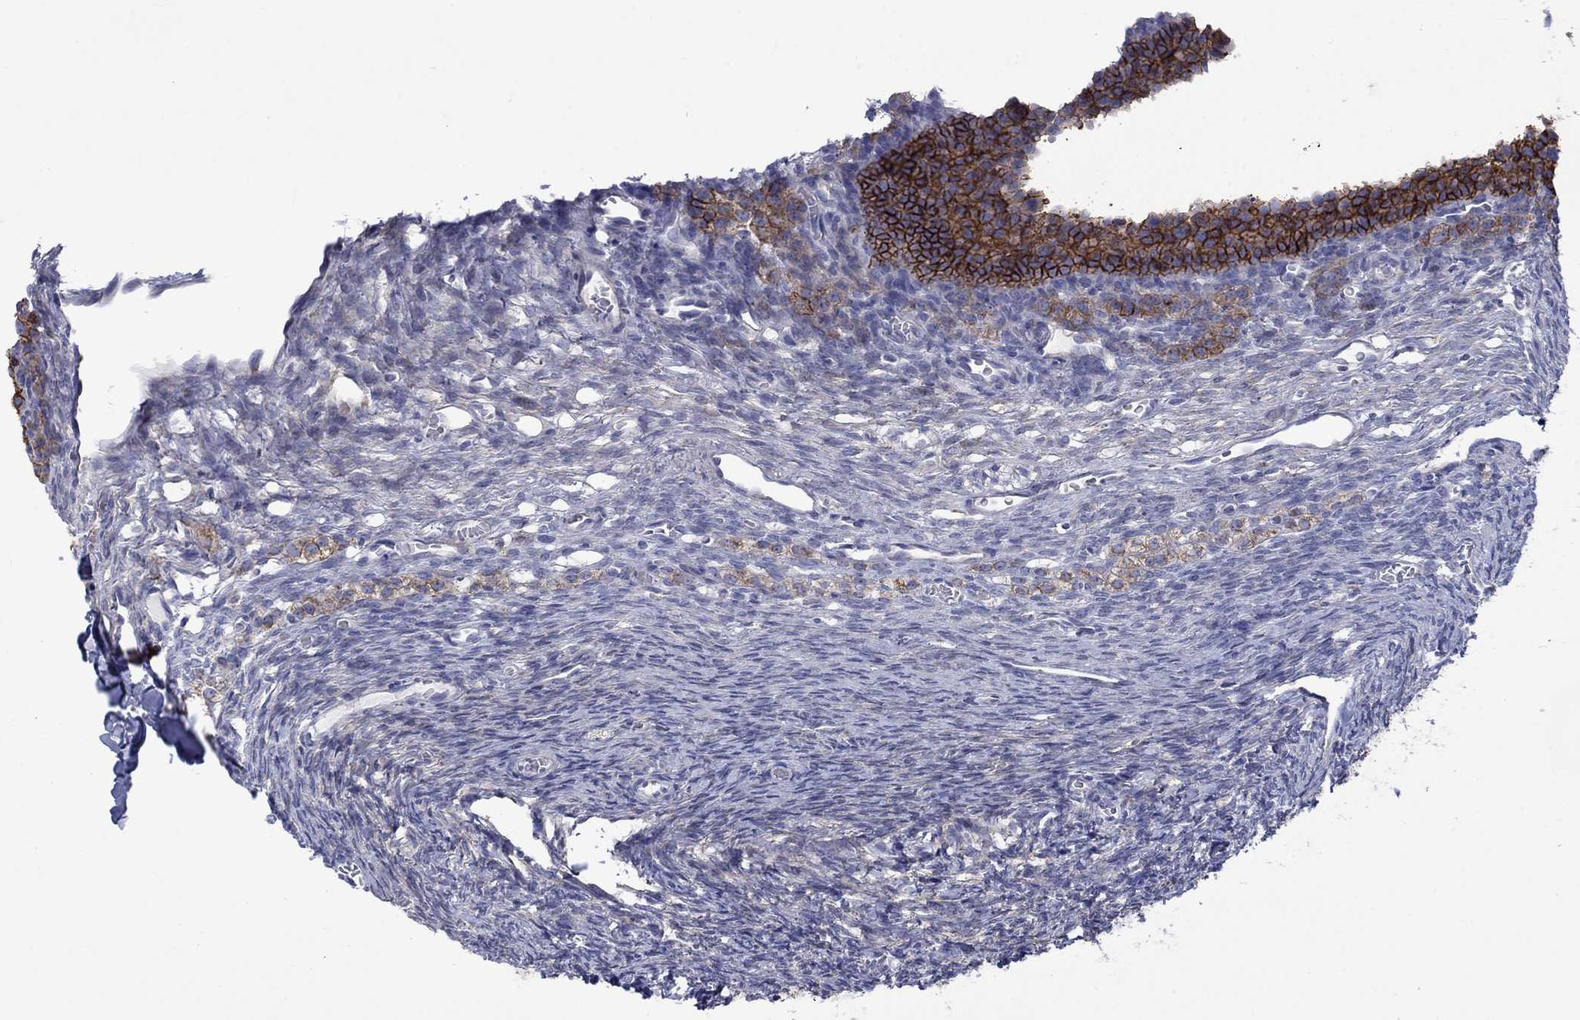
{"staining": {"intensity": "negative", "quantity": "none", "location": "none"}, "tissue": "ovary", "cell_type": "Ovarian stroma cells", "image_type": "normal", "snomed": [{"axis": "morphology", "description": "Normal tissue, NOS"}, {"axis": "topography", "description": "Ovary"}], "caption": "This is an immunohistochemistry (IHC) photomicrograph of benign human ovary. There is no positivity in ovarian stroma cells.", "gene": "CISD1", "patient": {"sex": "female", "age": 27}}